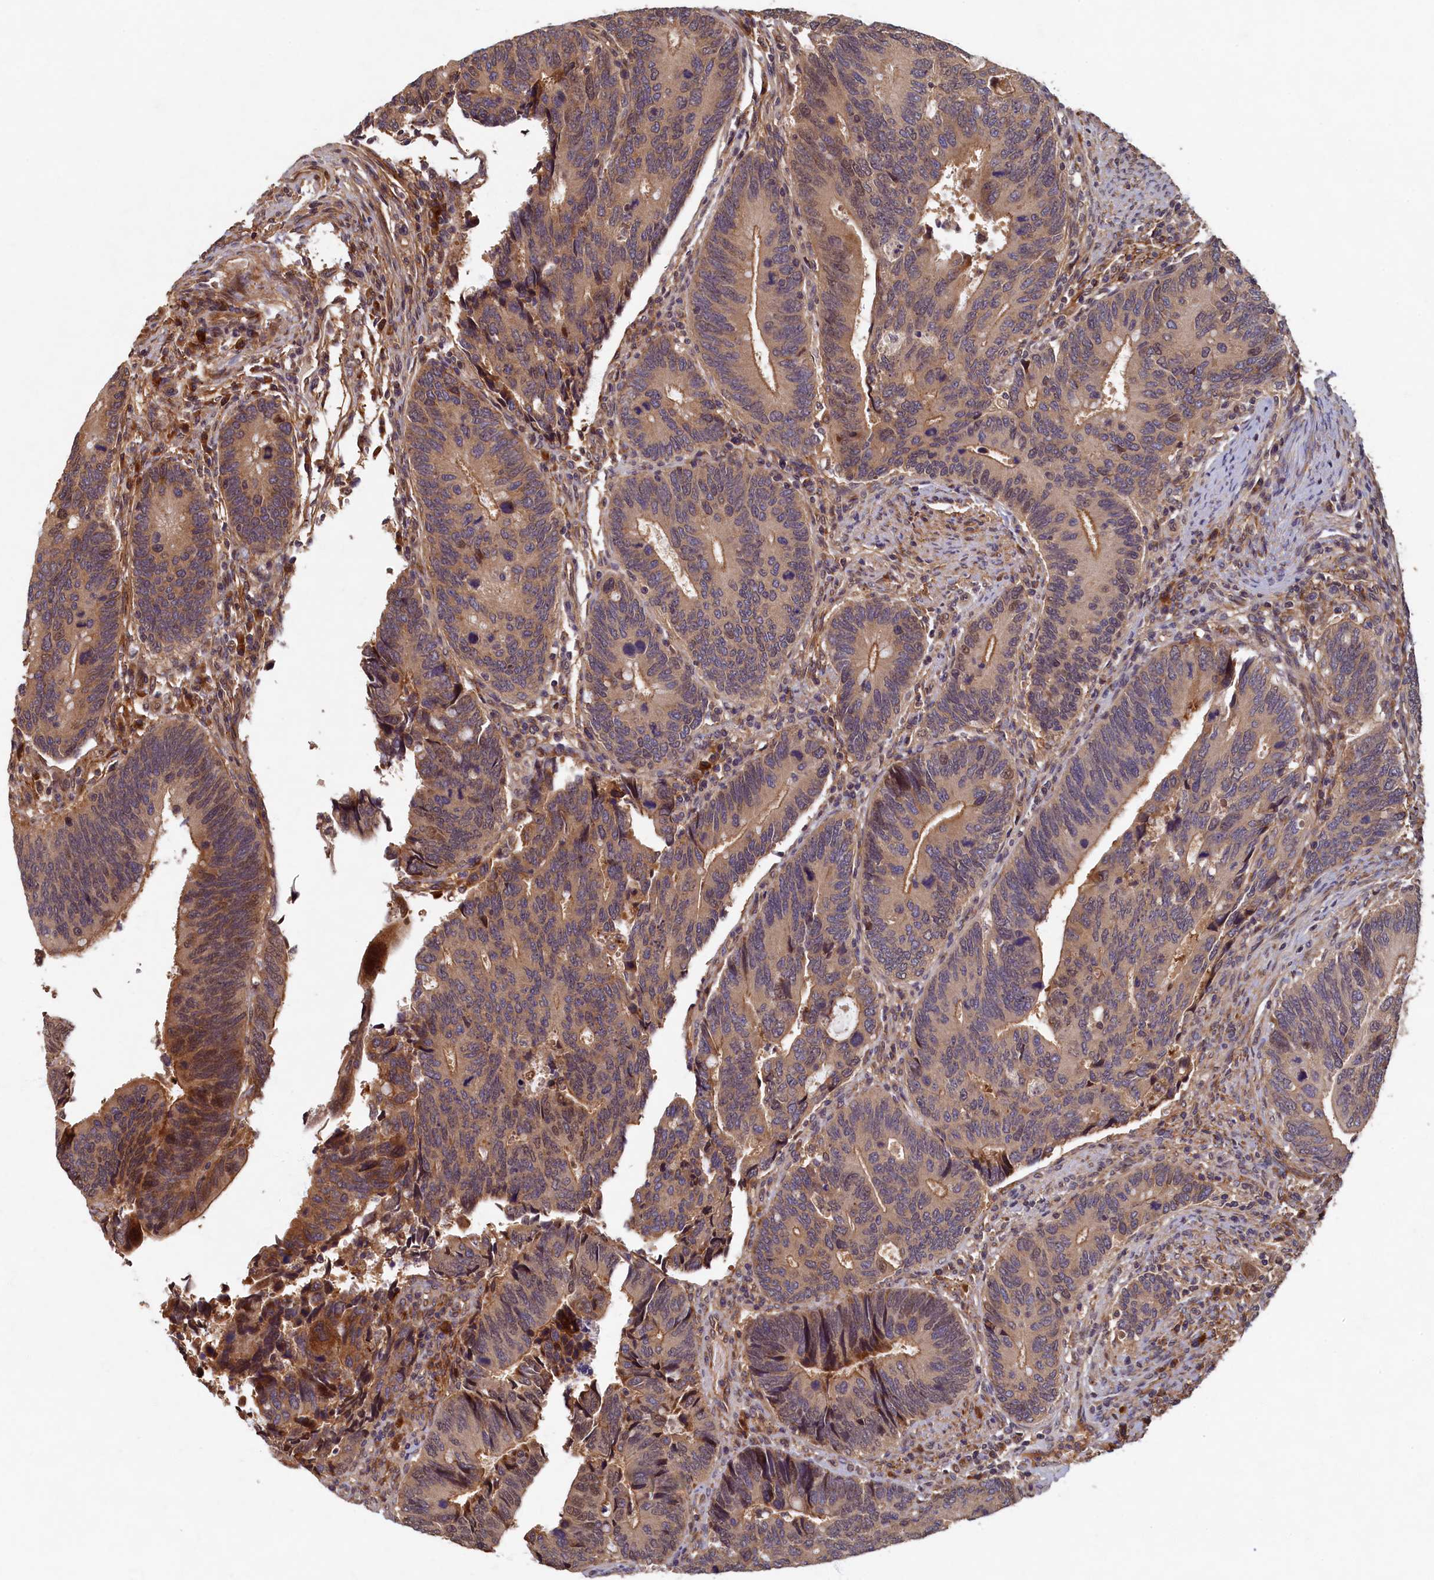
{"staining": {"intensity": "moderate", "quantity": "<25%", "location": "cytoplasmic/membranous,nuclear"}, "tissue": "colorectal cancer", "cell_type": "Tumor cells", "image_type": "cancer", "snomed": [{"axis": "morphology", "description": "Adenocarcinoma, NOS"}, {"axis": "topography", "description": "Colon"}], "caption": "Approximately <25% of tumor cells in human adenocarcinoma (colorectal) exhibit moderate cytoplasmic/membranous and nuclear protein staining as visualized by brown immunohistochemical staining.", "gene": "LCMT2", "patient": {"sex": "male", "age": 87}}